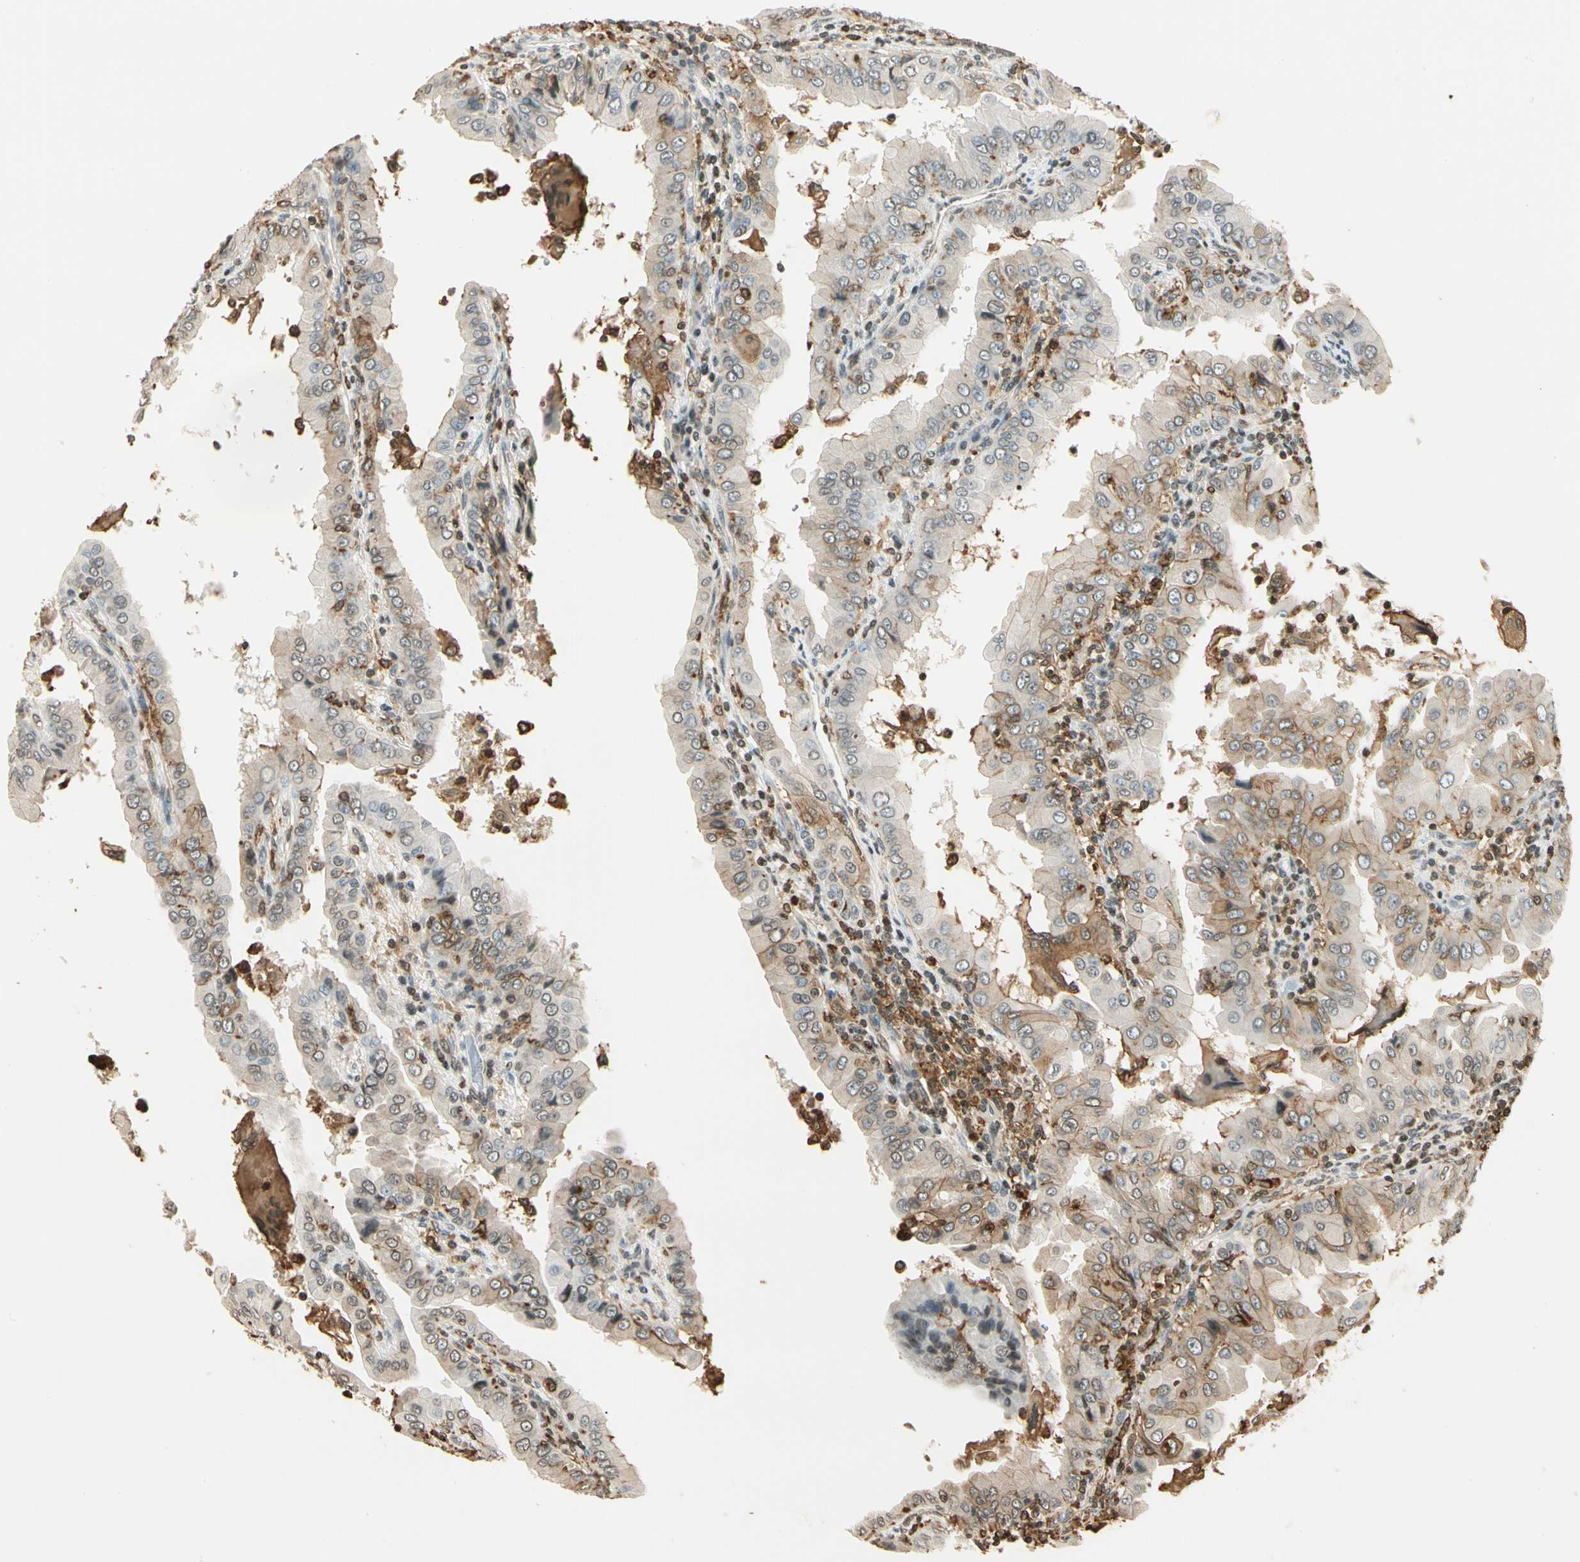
{"staining": {"intensity": "weak", "quantity": "25%-75%", "location": "cytoplasmic/membranous"}, "tissue": "thyroid cancer", "cell_type": "Tumor cells", "image_type": "cancer", "snomed": [{"axis": "morphology", "description": "Papillary adenocarcinoma, NOS"}, {"axis": "topography", "description": "Thyroid gland"}], "caption": "Protein staining of thyroid cancer tissue exhibits weak cytoplasmic/membranous staining in about 25%-75% of tumor cells. Using DAB (brown) and hematoxylin (blue) stains, captured at high magnification using brightfield microscopy.", "gene": "FER", "patient": {"sex": "male", "age": 33}}